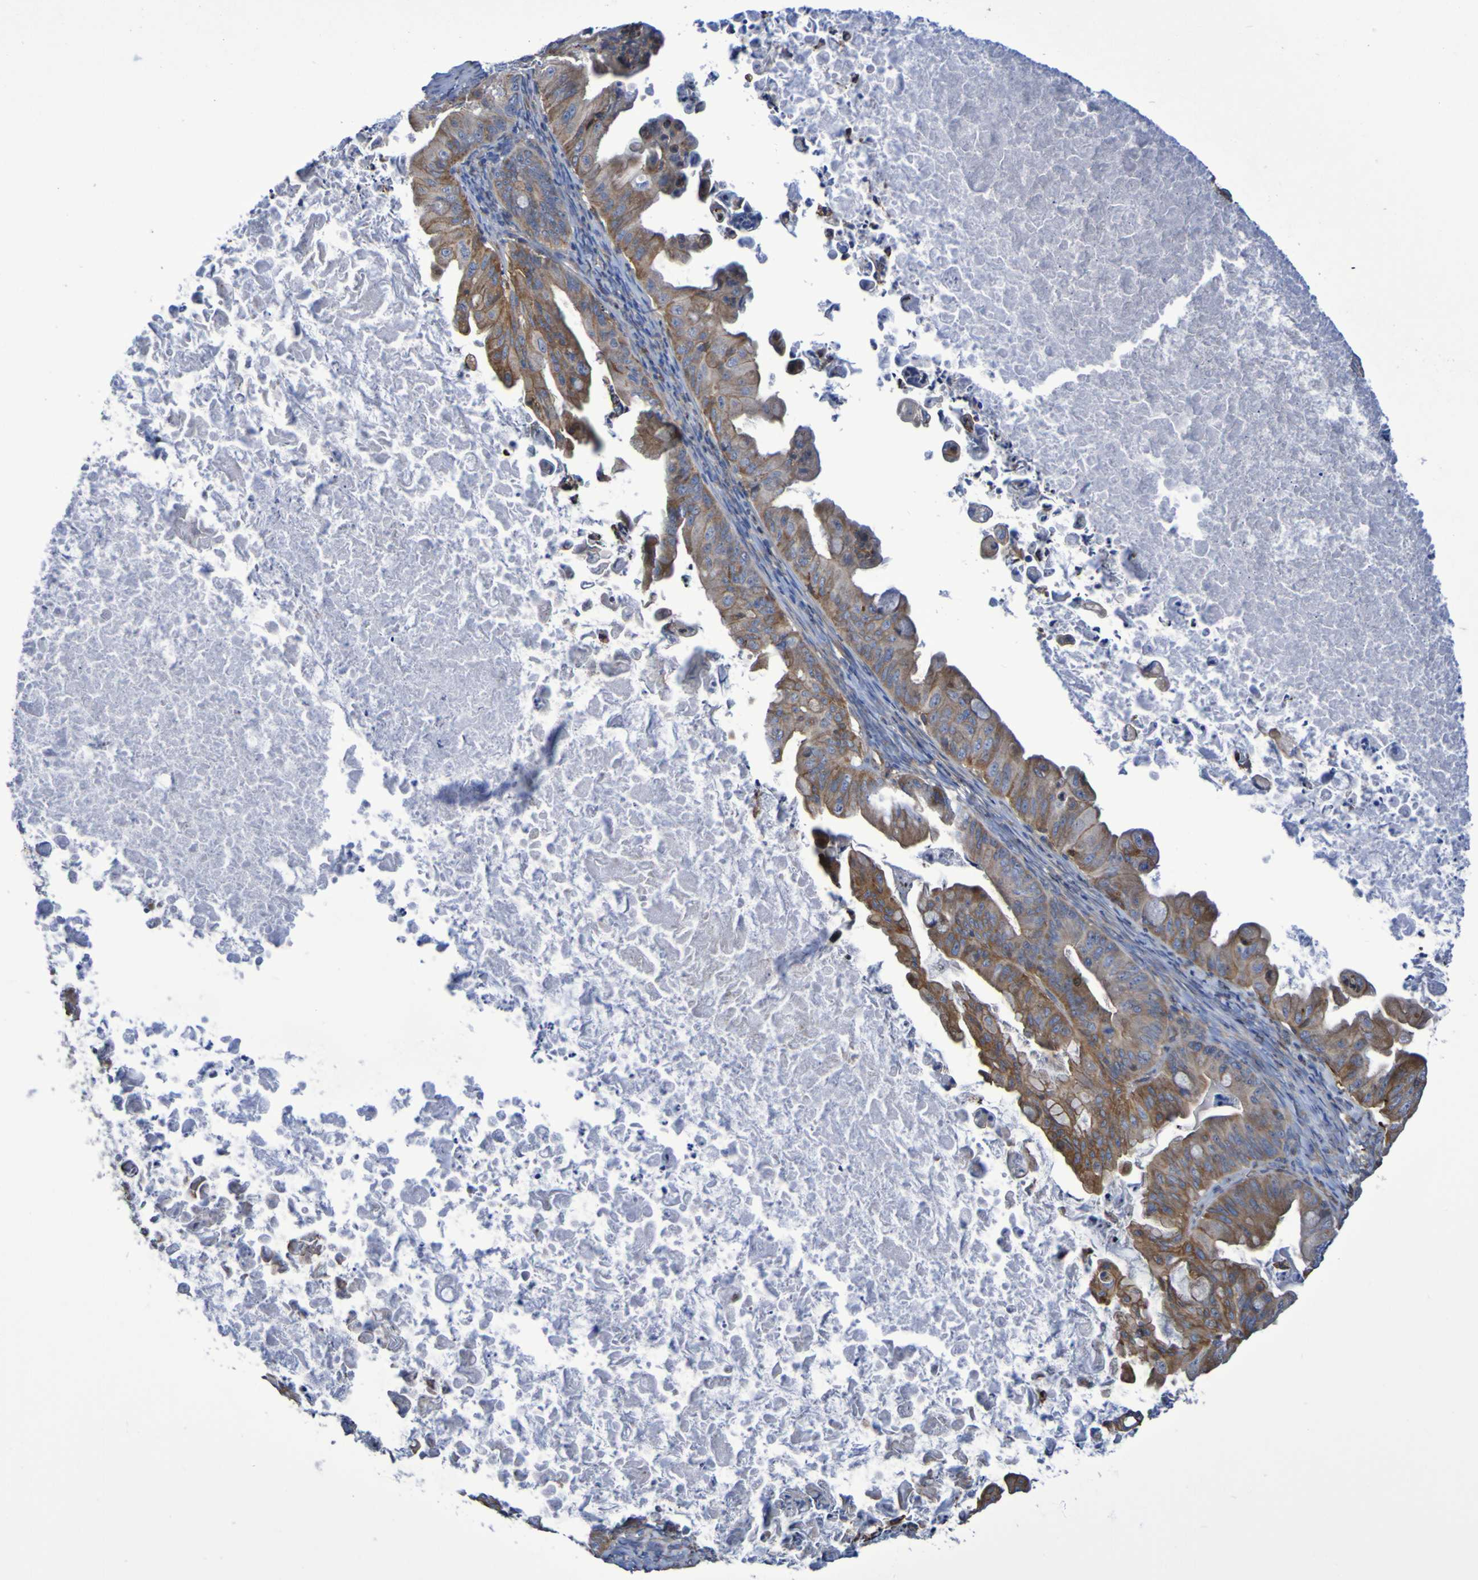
{"staining": {"intensity": "moderate", "quantity": ">75%", "location": "cytoplasmic/membranous"}, "tissue": "ovarian cancer", "cell_type": "Tumor cells", "image_type": "cancer", "snomed": [{"axis": "morphology", "description": "Cystadenocarcinoma, mucinous, NOS"}, {"axis": "topography", "description": "Ovary"}], "caption": "The image reveals a brown stain indicating the presence of a protein in the cytoplasmic/membranous of tumor cells in ovarian mucinous cystadenocarcinoma.", "gene": "SCRG1", "patient": {"sex": "female", "age": 37}}